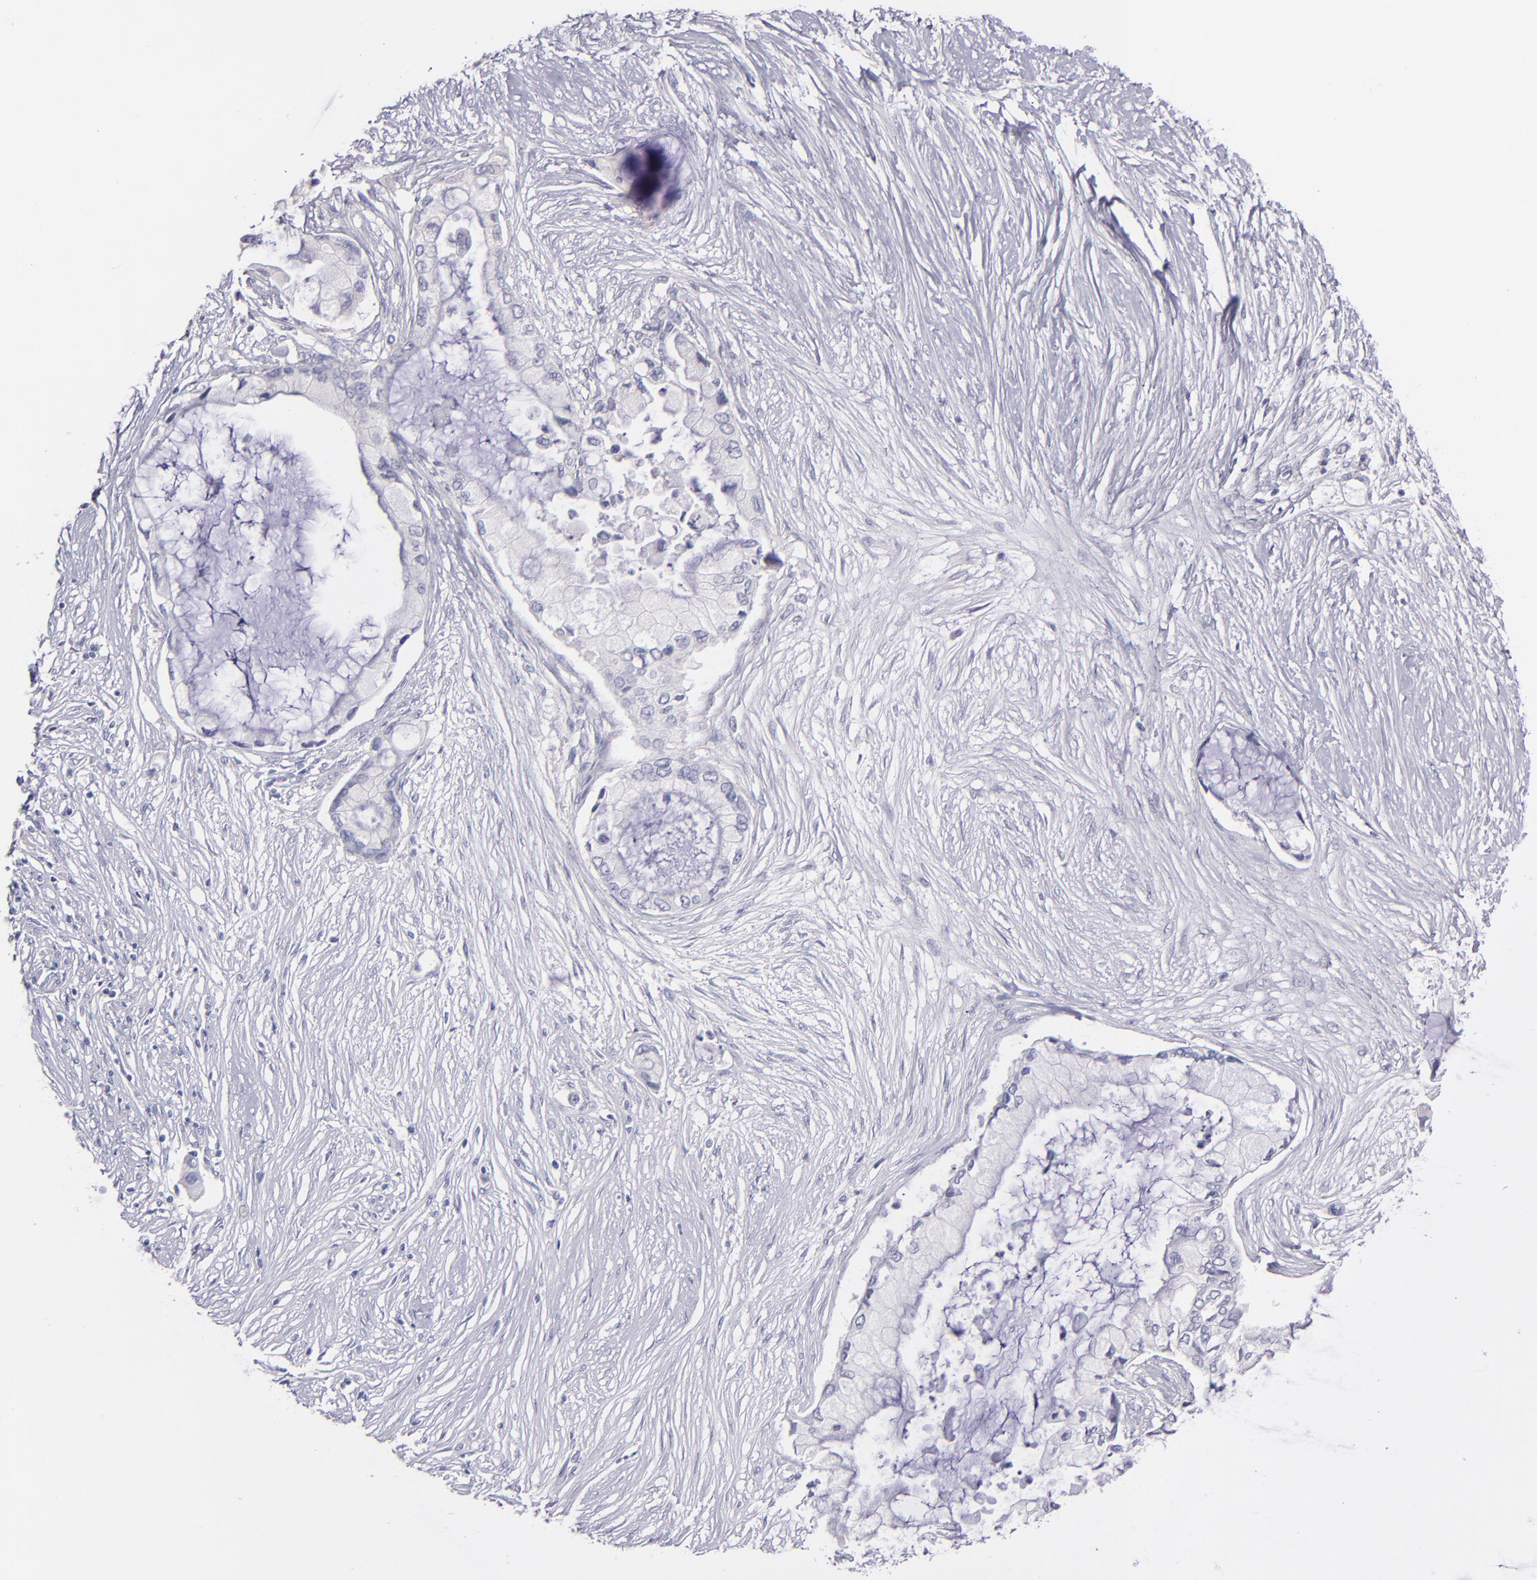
{"staining": {"intensity": "moderate", "quantity": "<25%", "location": "cytoplasmic/membranous"}, "tissue": "pancreatic cancer", "cell_type": "Tumor cells", "image_type": "cancer", "snomed": [{"axis": "morphology", "description": "Adenocarcinoma, NOS"}, {"axis": "topography", "description": "Pancreas"}], "caption": "Pancreatic adenocarcinoma stained with a protein marker displays moderate staining in tumor cells.", "gene": "SNAP25", "patient": {"sex": "female", "age": 59}}